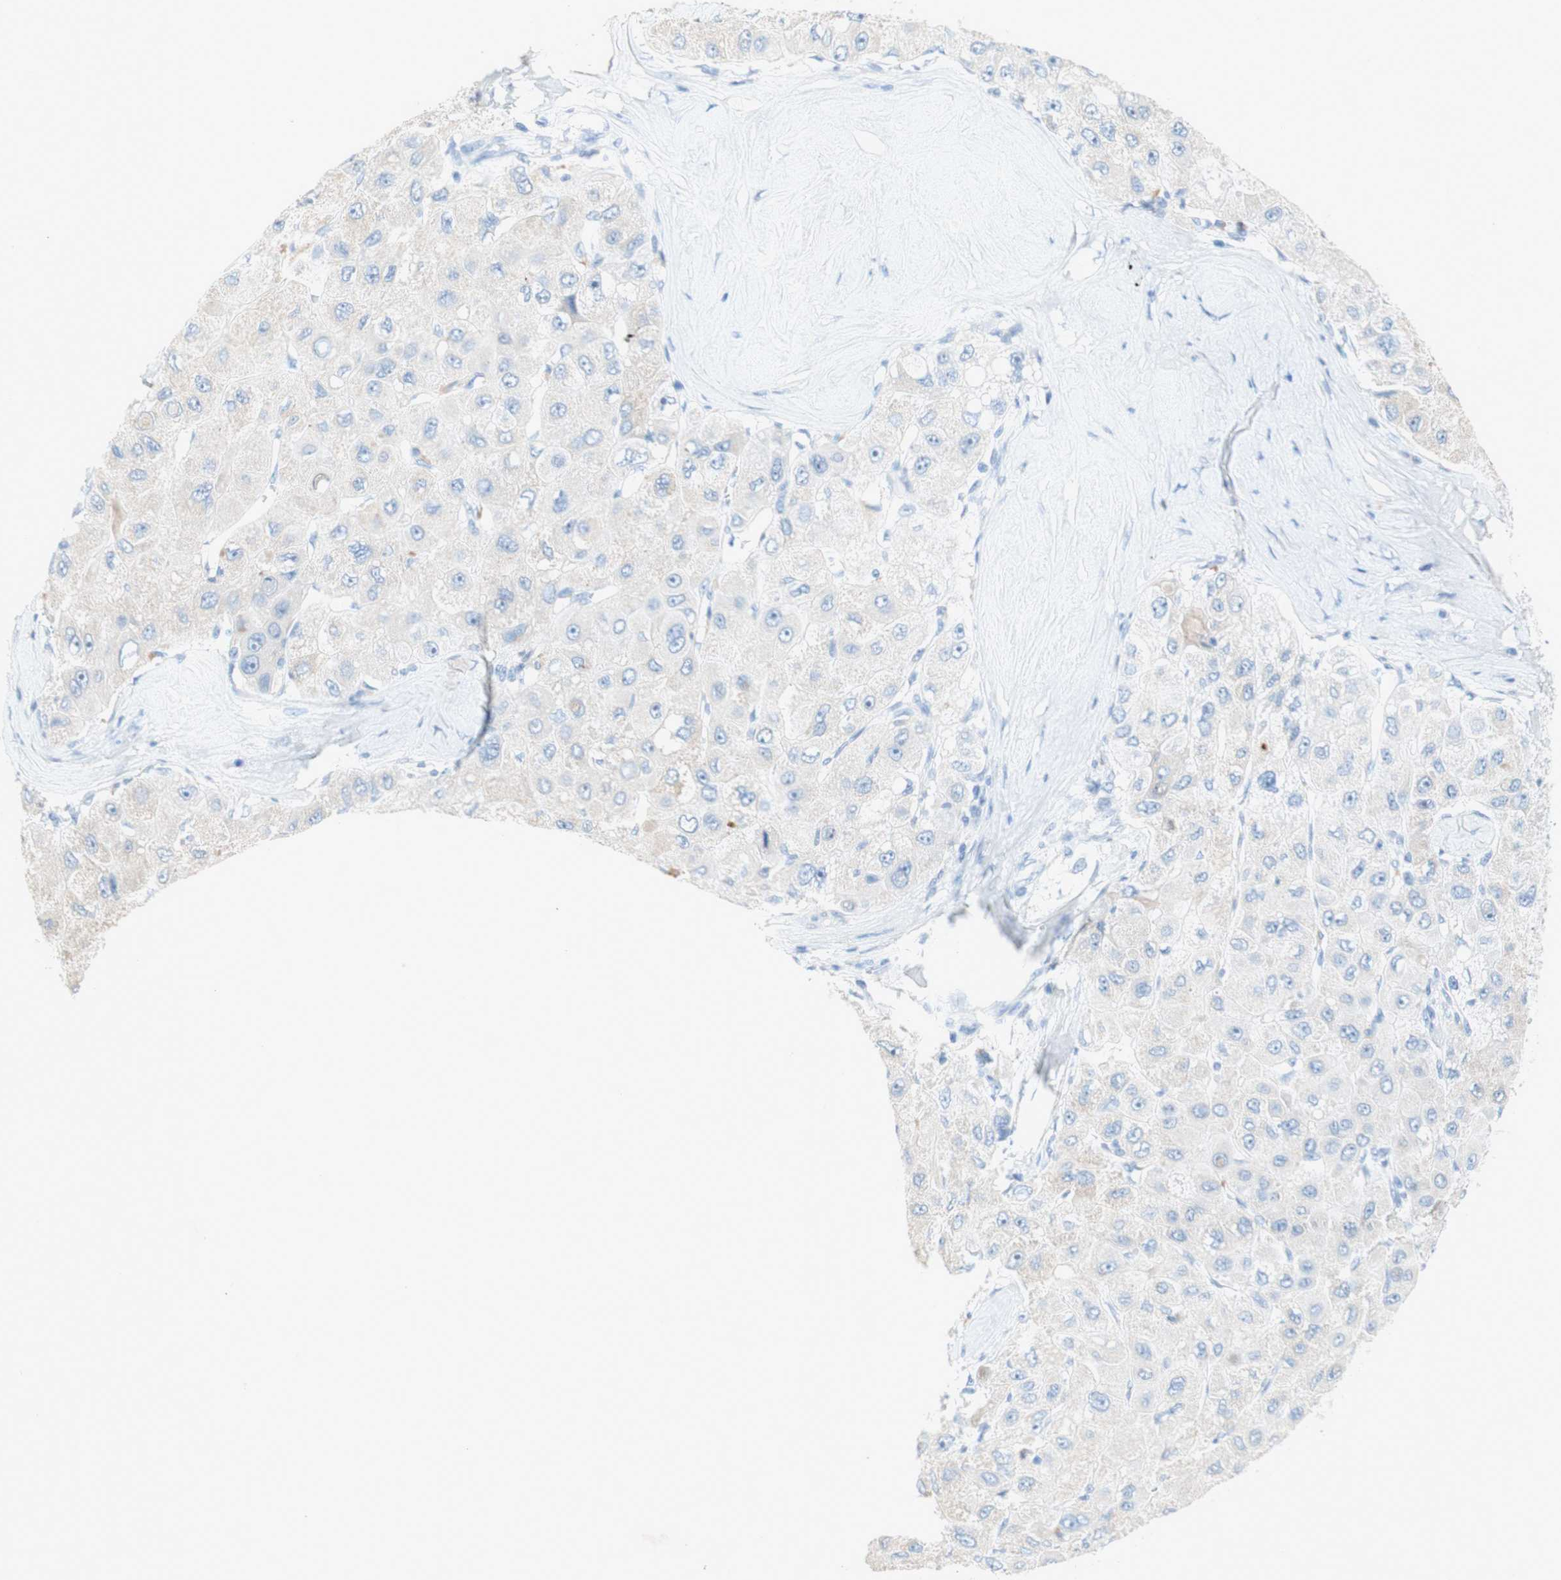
{"staining": {"intensity": "negative", "quantity": "none", "location": "none"}, "tissue": "liver cancer", "cell_type": "Tumor cells", "image_type": "cancer", "snomed": [{"axis": "morphology", "description": "Carcinoma, Hepatocellular, NOS"}, {"axis": "topography", "description": "Liver"}], "caption": "Immunohistochemical staining of liver cancer (hepatocellular carcinoma) displays no significant positivity in tumor cells.", "gene": "POLR2J3", "patient": {"sex": "male", "age": 80}}